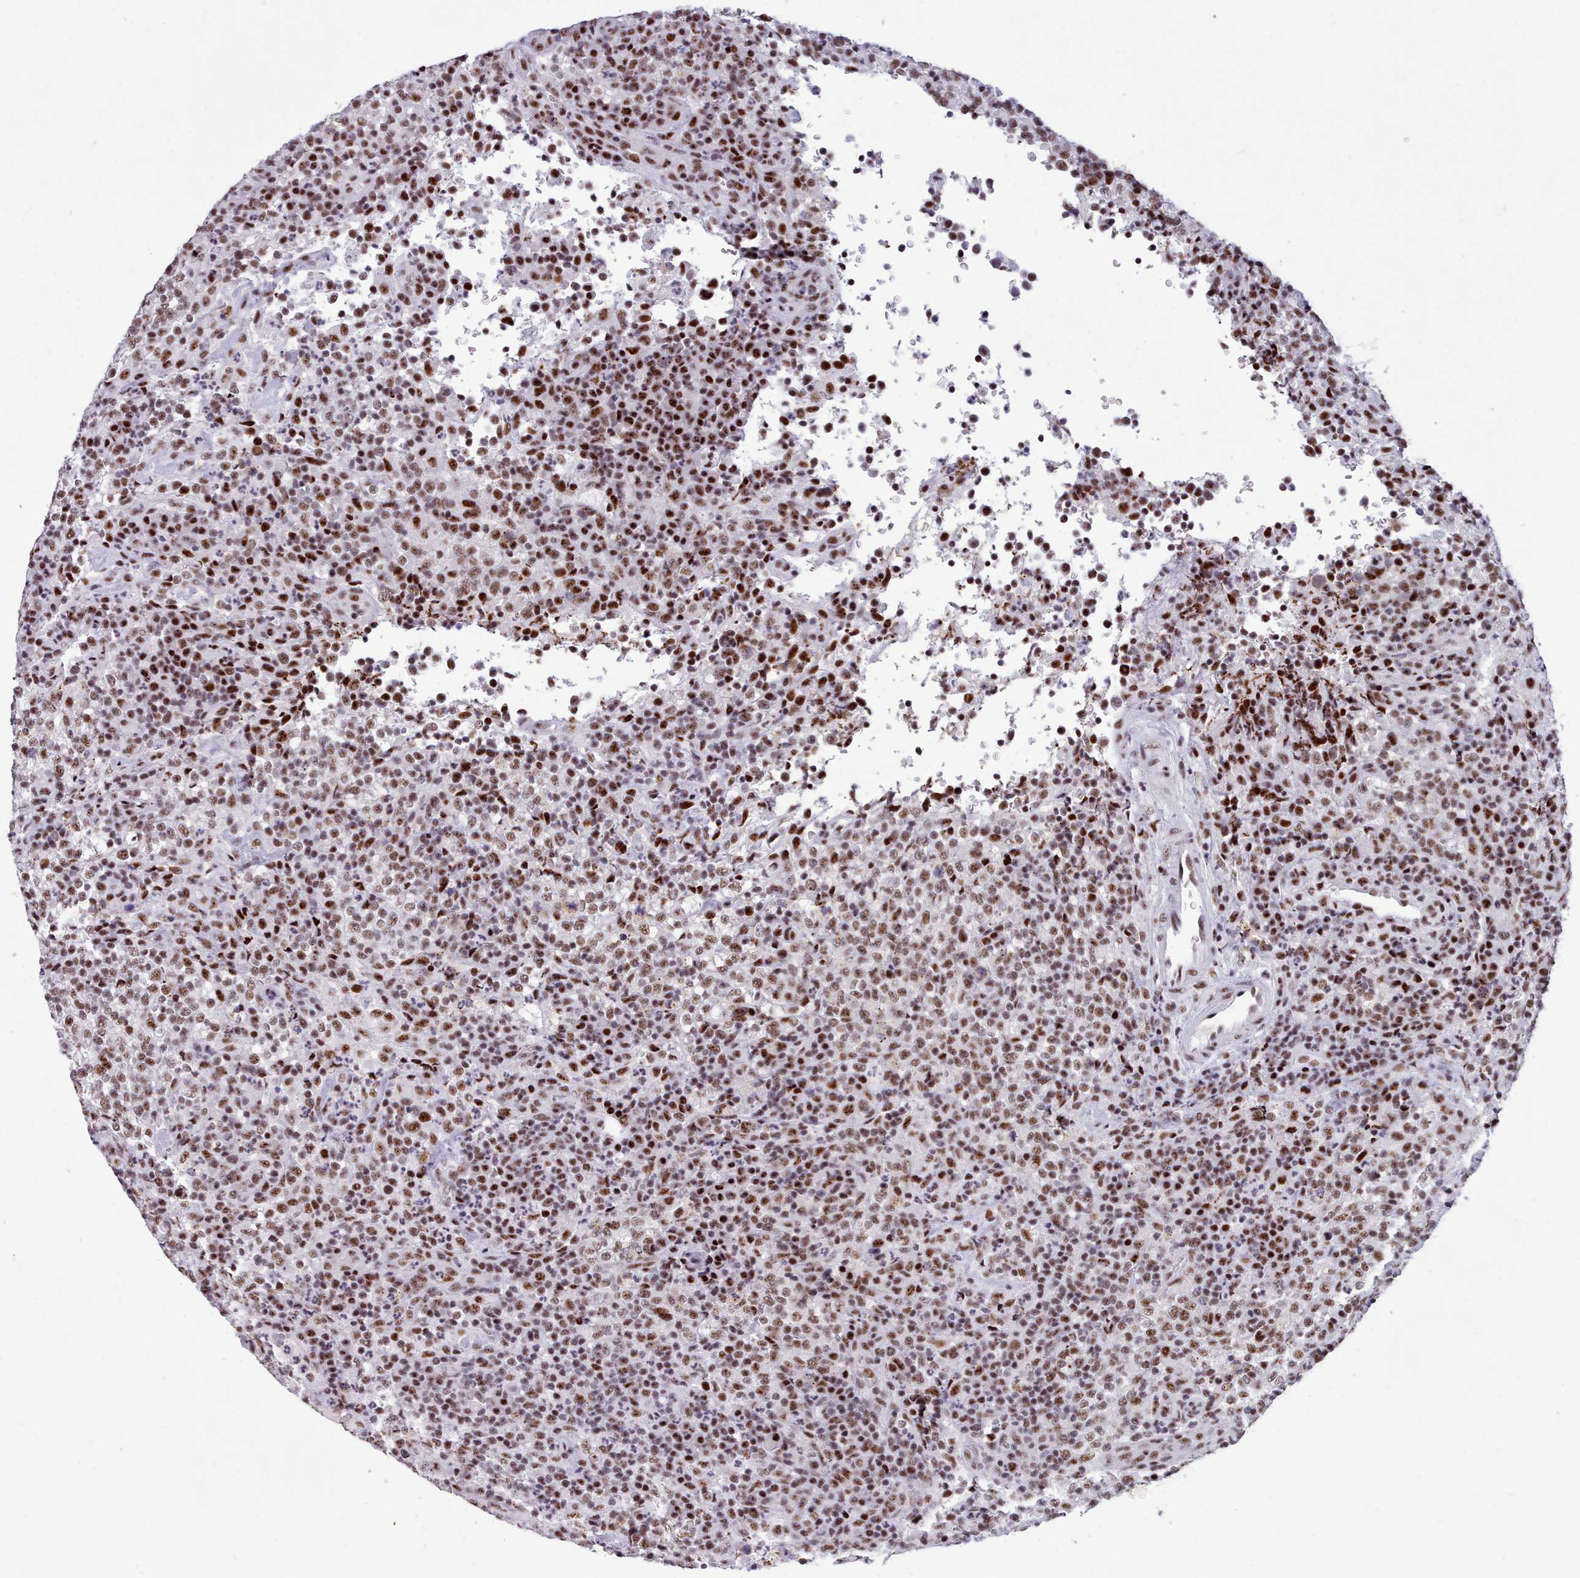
{"staining": {"intensity": "moderate", "quantity": ">75%", "location": "nuclear"}, "tissue": "lymphoma", "cell_type": "Tumor cells", "image_type": "cancer", "snomed": [{"axis": "morphology", "description": "Malignant lymphoma, non-Hodgkin's type, High grade"}, {"axis": "topography", "description": "Lymph node"}], "caption": "Immunohistochemistry (IHC) of human high-grade malignant lymphoma, non-Hodgkin's type shows medium levels of moderate nuclear staining in approximately >75% of tumor cells.", "gene": "TMEM35B", "patient": {"sex": "male", "age": 54}}